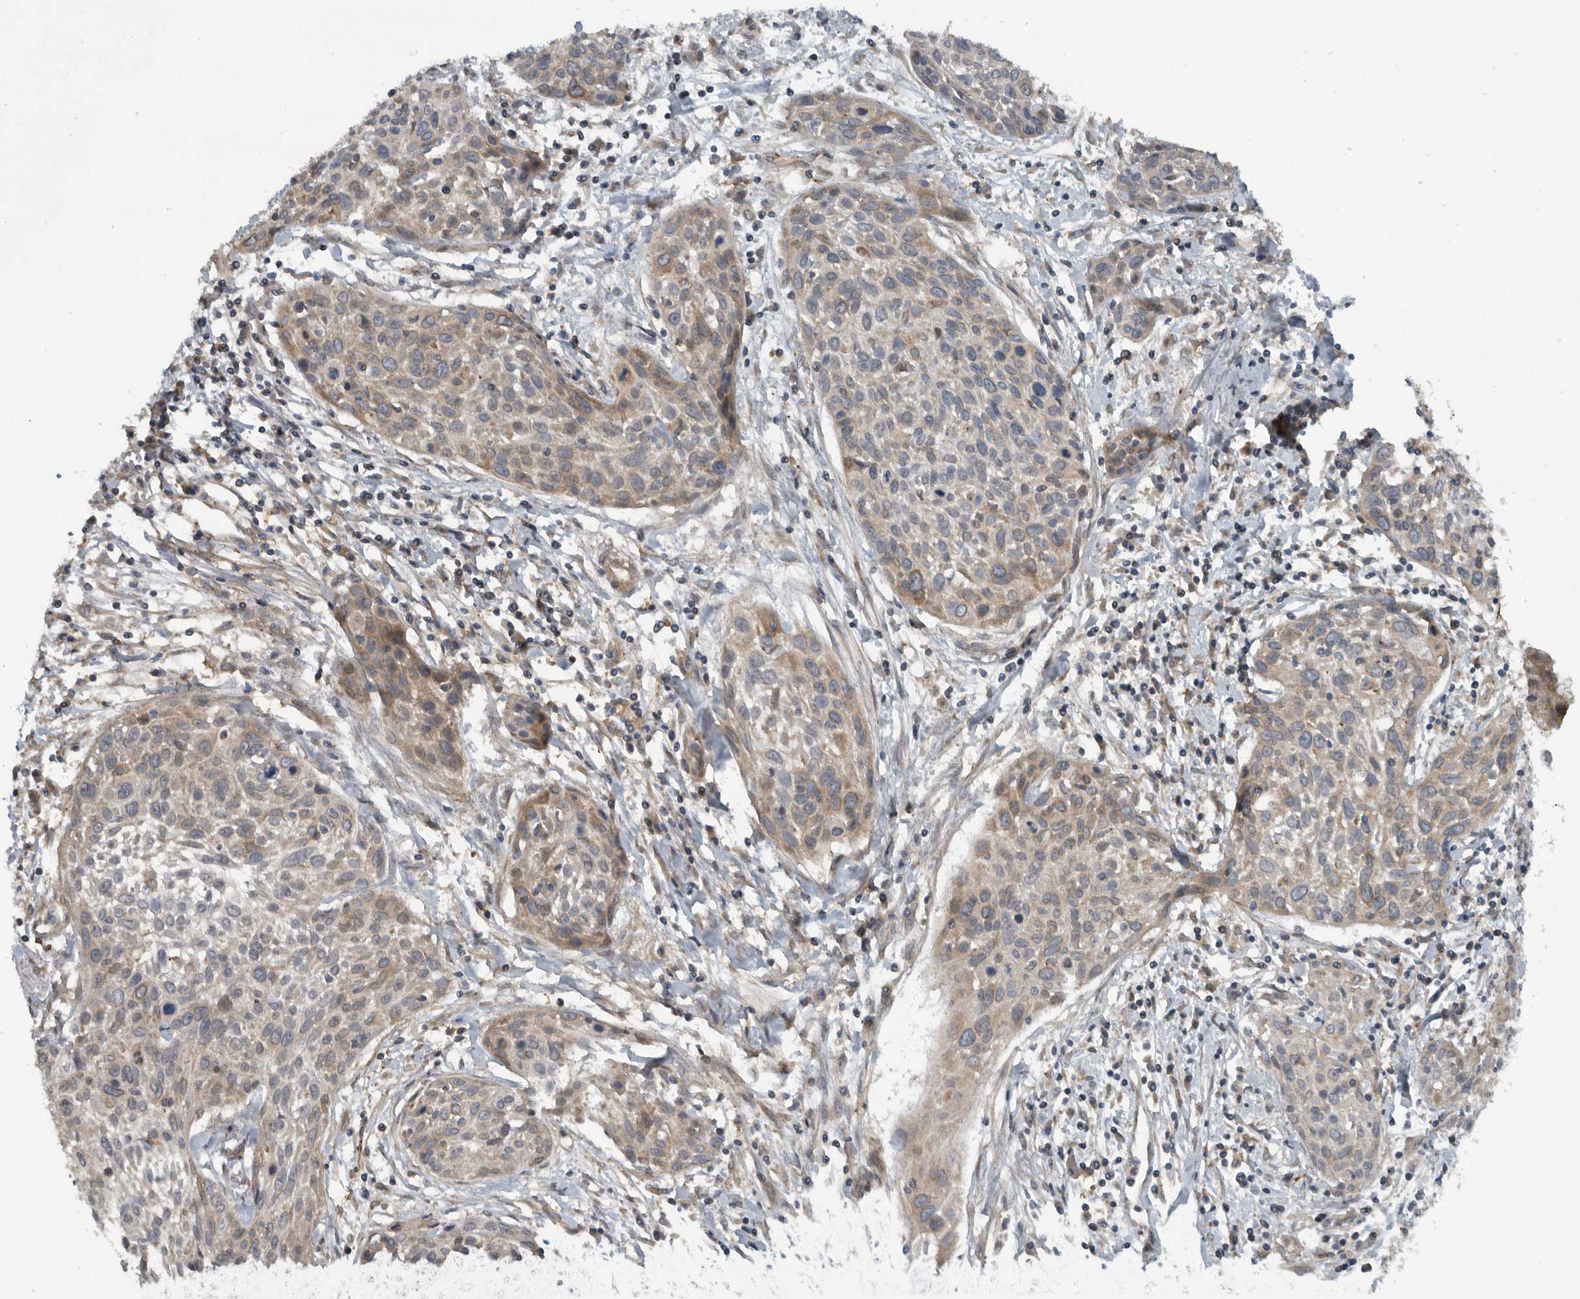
{"staining": {"intensity": "weak", "quantity": "<25%", "location": "cytoplasmic/membranous"}, "tissue": "cervical cancer", "cell_type": "Tumor cells", "image_type": "cancer", "snomed": [{"axis": "morphology", "description": "Squamous cell carcinoma, NOS"}, {"axis": "topography", "description": "Cervix"}], "caption": "DAB immunohistochemical staining of cervical cancer reveals no significant positivity in tumor cells.", "gene": "AMFR", "patient": {"sex": "female", "age": 51}}